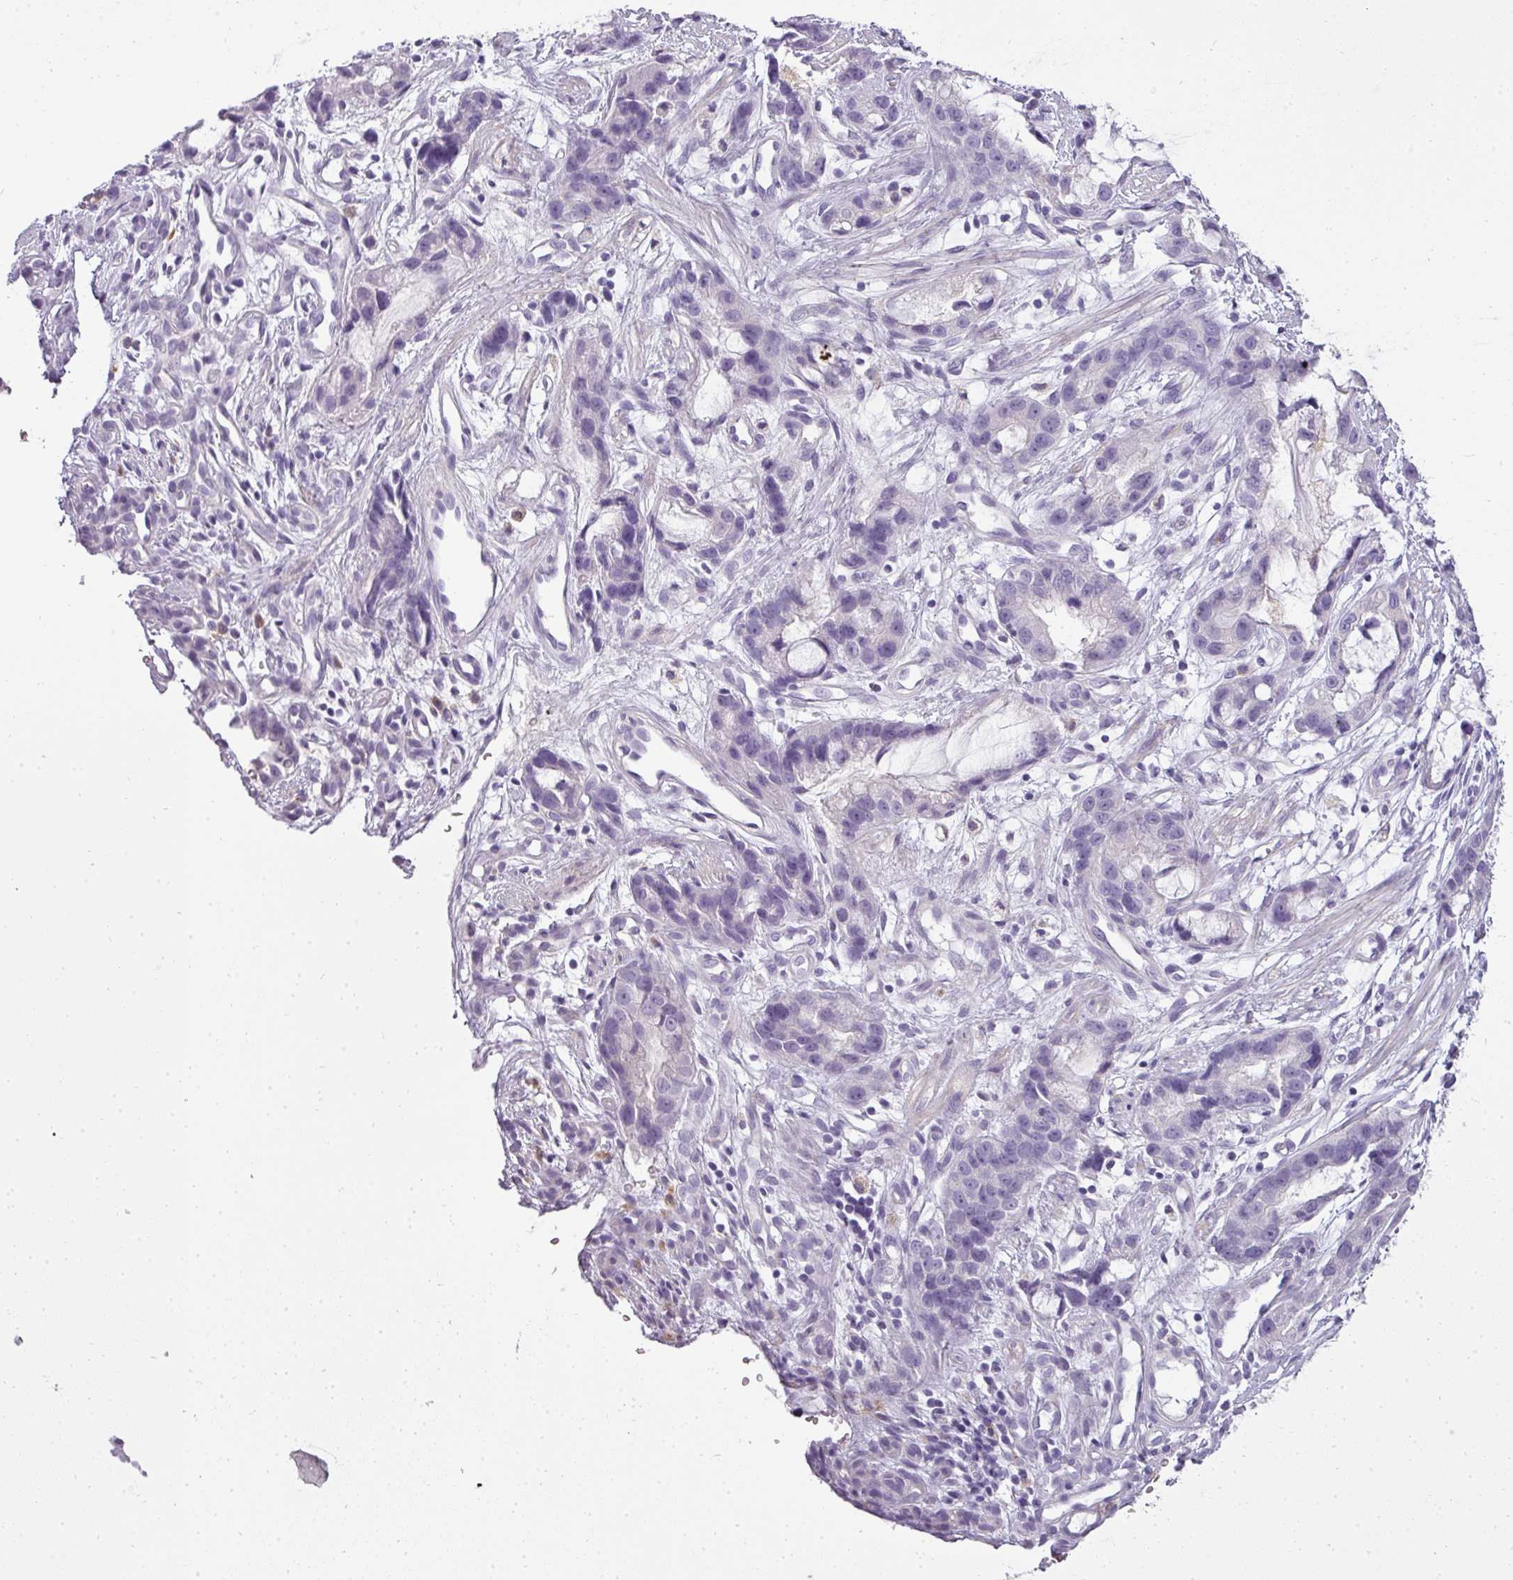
{"staining": {"intensity": "negative", "quantity": "none", "location": "none"}, "tissue": "stomach cancer", "cell_type": "Tumor cells", "image_type": "cancer", "snomed": [{"axis": "morphology", "description": "Adenocarcinoma, NOS"}, {"axis": "topography", "description": "Stomach"}], "caption": "Immunohistochemistry image of human stomach adenocarcinoma stained for a protein (brown), which displays no expression in tumor cells.", "gene": "ATP6V1D", "patient": {"sex": "male", "age": 55}}